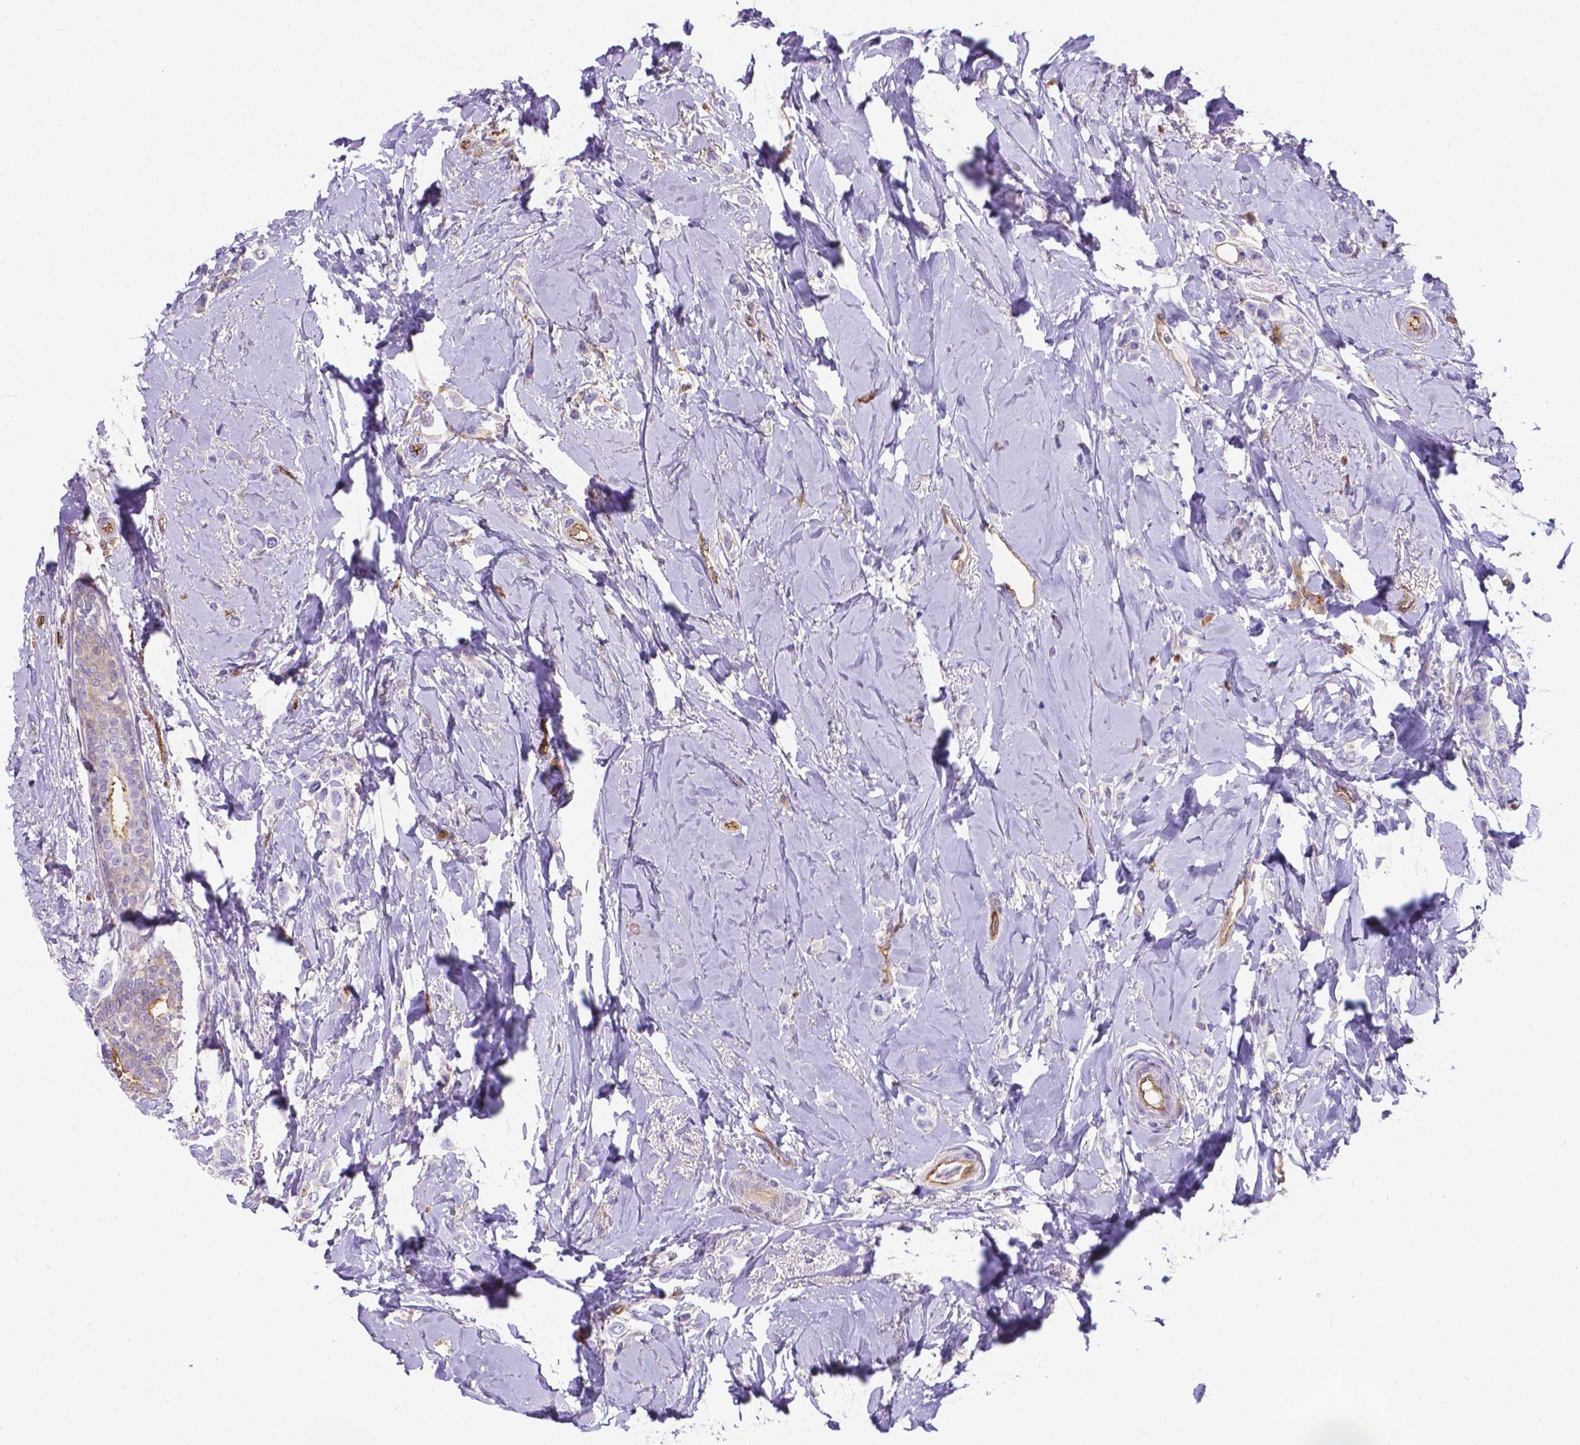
{"staining": {"intensity": "negative", "quantity": "none", "location": "none"}, "tissue": "breast cancer", "cell_type": "Tumor cells", "image_type": "cancer", "snomed": [{"axis": "morphology", "description": "Lobular carcinoma"}, {"axis": "topography", "description": "Breast"}], "caption": "Tumor cells are negative for brown protein staining in breast cancer (lobular carcinoma). The staining was performed using DAB to visualize the protein expression in brown, while the nuclei were stained in blue with hematoxylin (Magnification: 20x).", "gene": "CLIC4", "patient": {"sex": "female", "age": 66}}